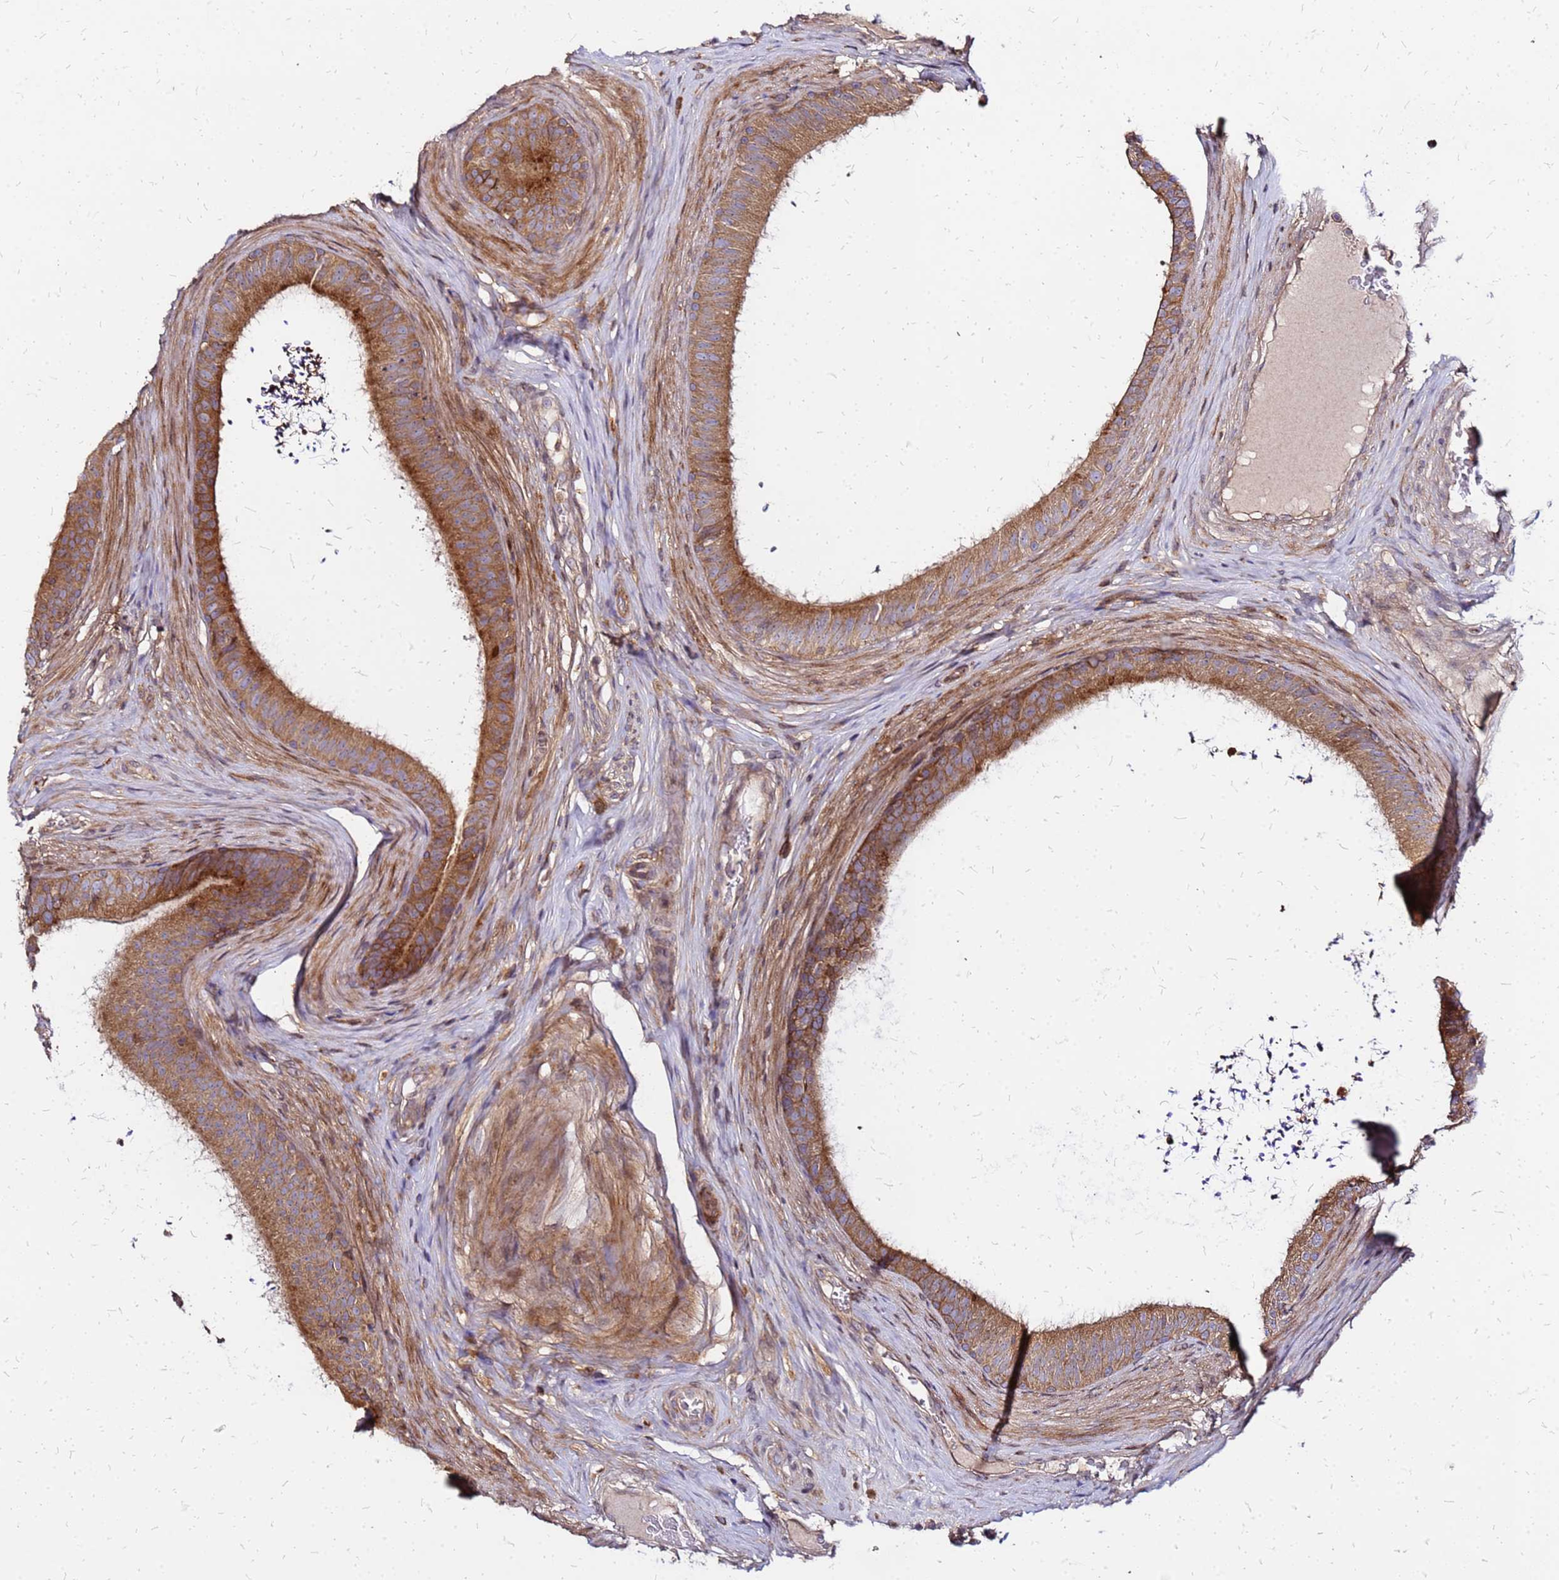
{"staining": {"intensity": "moderate", "quantity": ">75%", "location": "cytoplasmic/membranous"}, "tissue": "epididymis", "cell_type": "Glandular cells", "image_type": "normal", "snomed": [{"axis": "morphology", "description": "Normal tissue, NOS"}, {"axis": "topography", "description": "Testis"}, {"axis": "topography", "description": "Epididymis"}], "caption": "Approximately >75% of glandular cells in normal human epididymis reveal moderate cytoplasmic/membranous protein expression as visualized by brown immunohistochemical staining.", "gene": "CYBC1", "patient": {"sex": "male", "age": 41}}